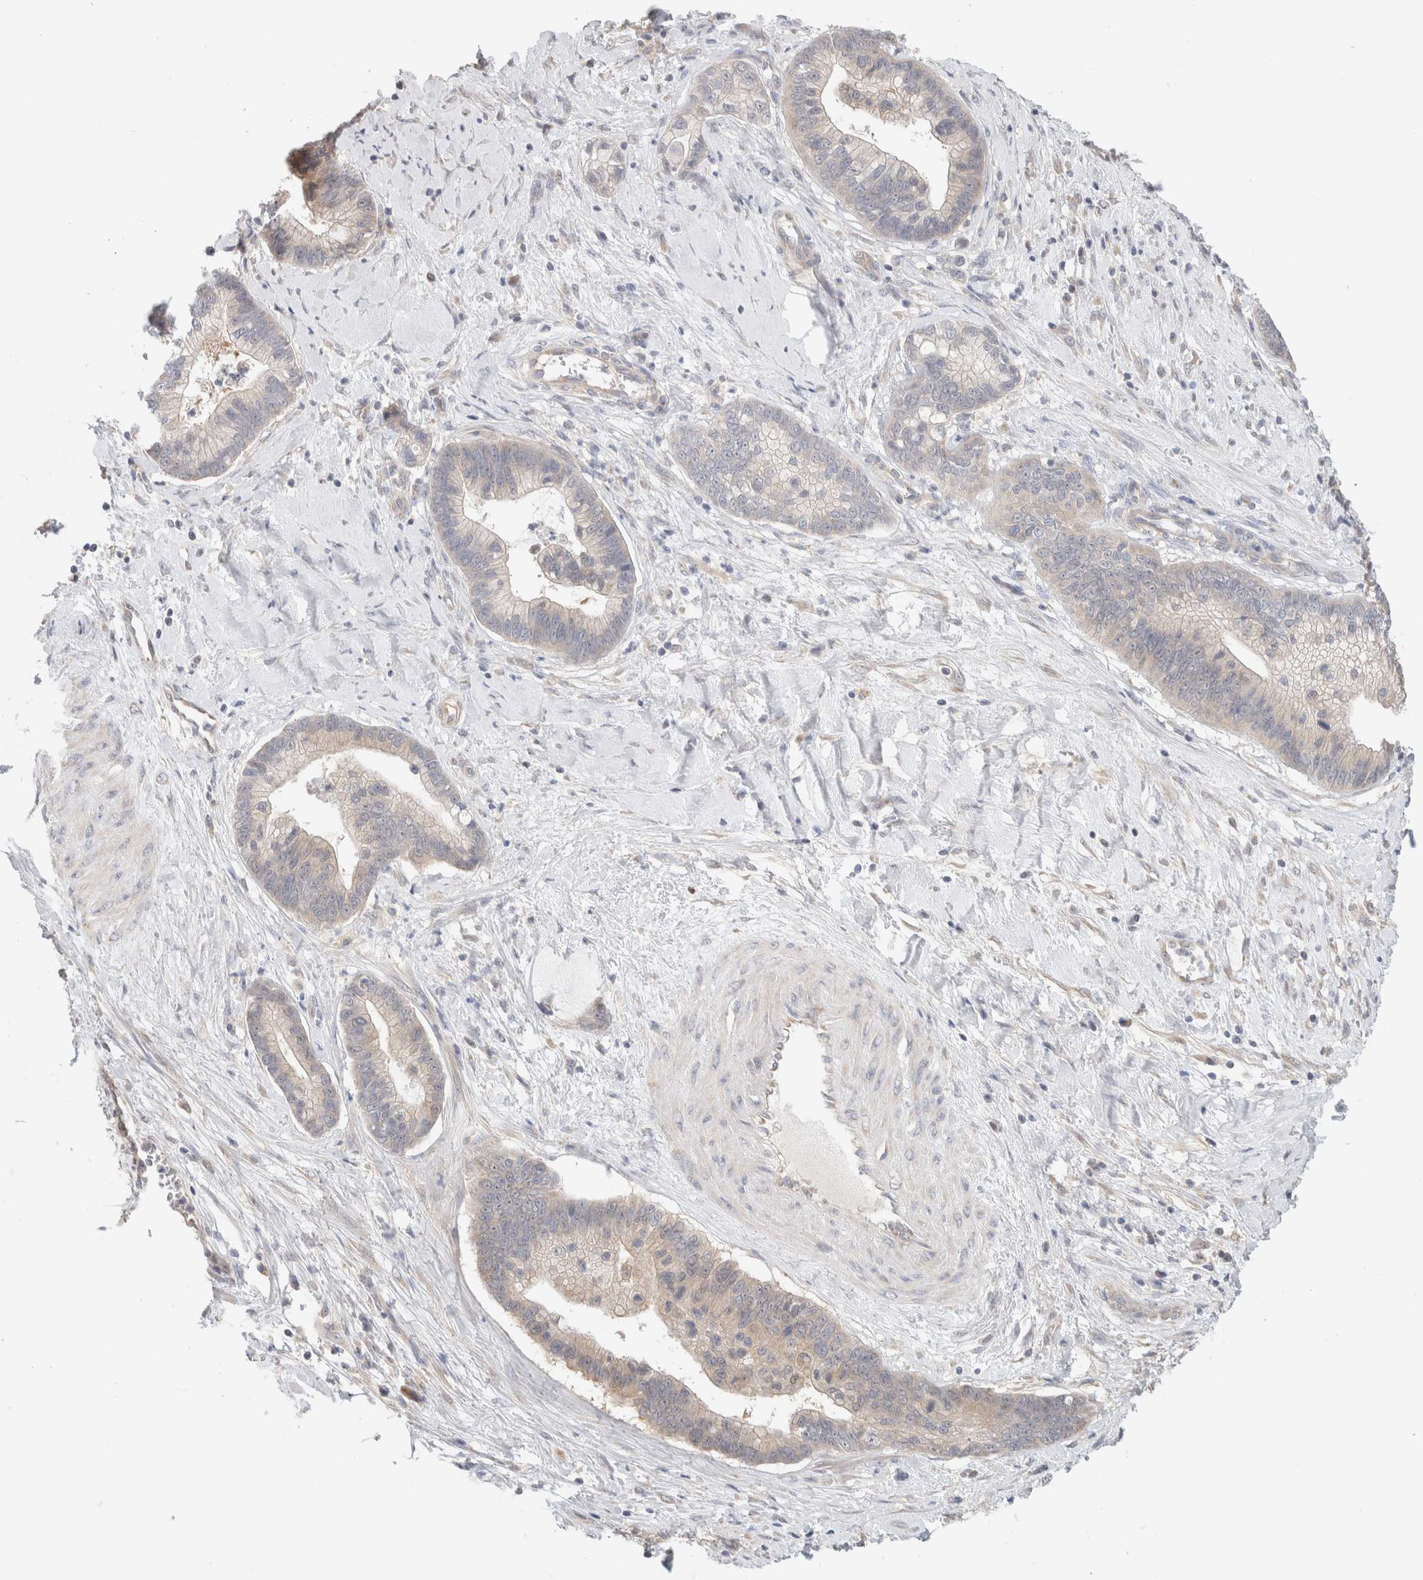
{"staining": {"intensity": "negative", "quantity": "none", "location": "none"}, "tissue": "cervical cancer", "cell_type": "Tumor cells", "image_type": "cancer", "snomed": [{"axis": "morphology", "description": "Adenocarcinoma, NOS"}, {"axis": "topography", "description": "Cervix"}], "caption": "This is an IHC photomicrograph of human adenocarcinoma (cervical). There is no staining in tumor cells.", "gene": "CA13", "patient": {"sex": "female", "age": 44}}